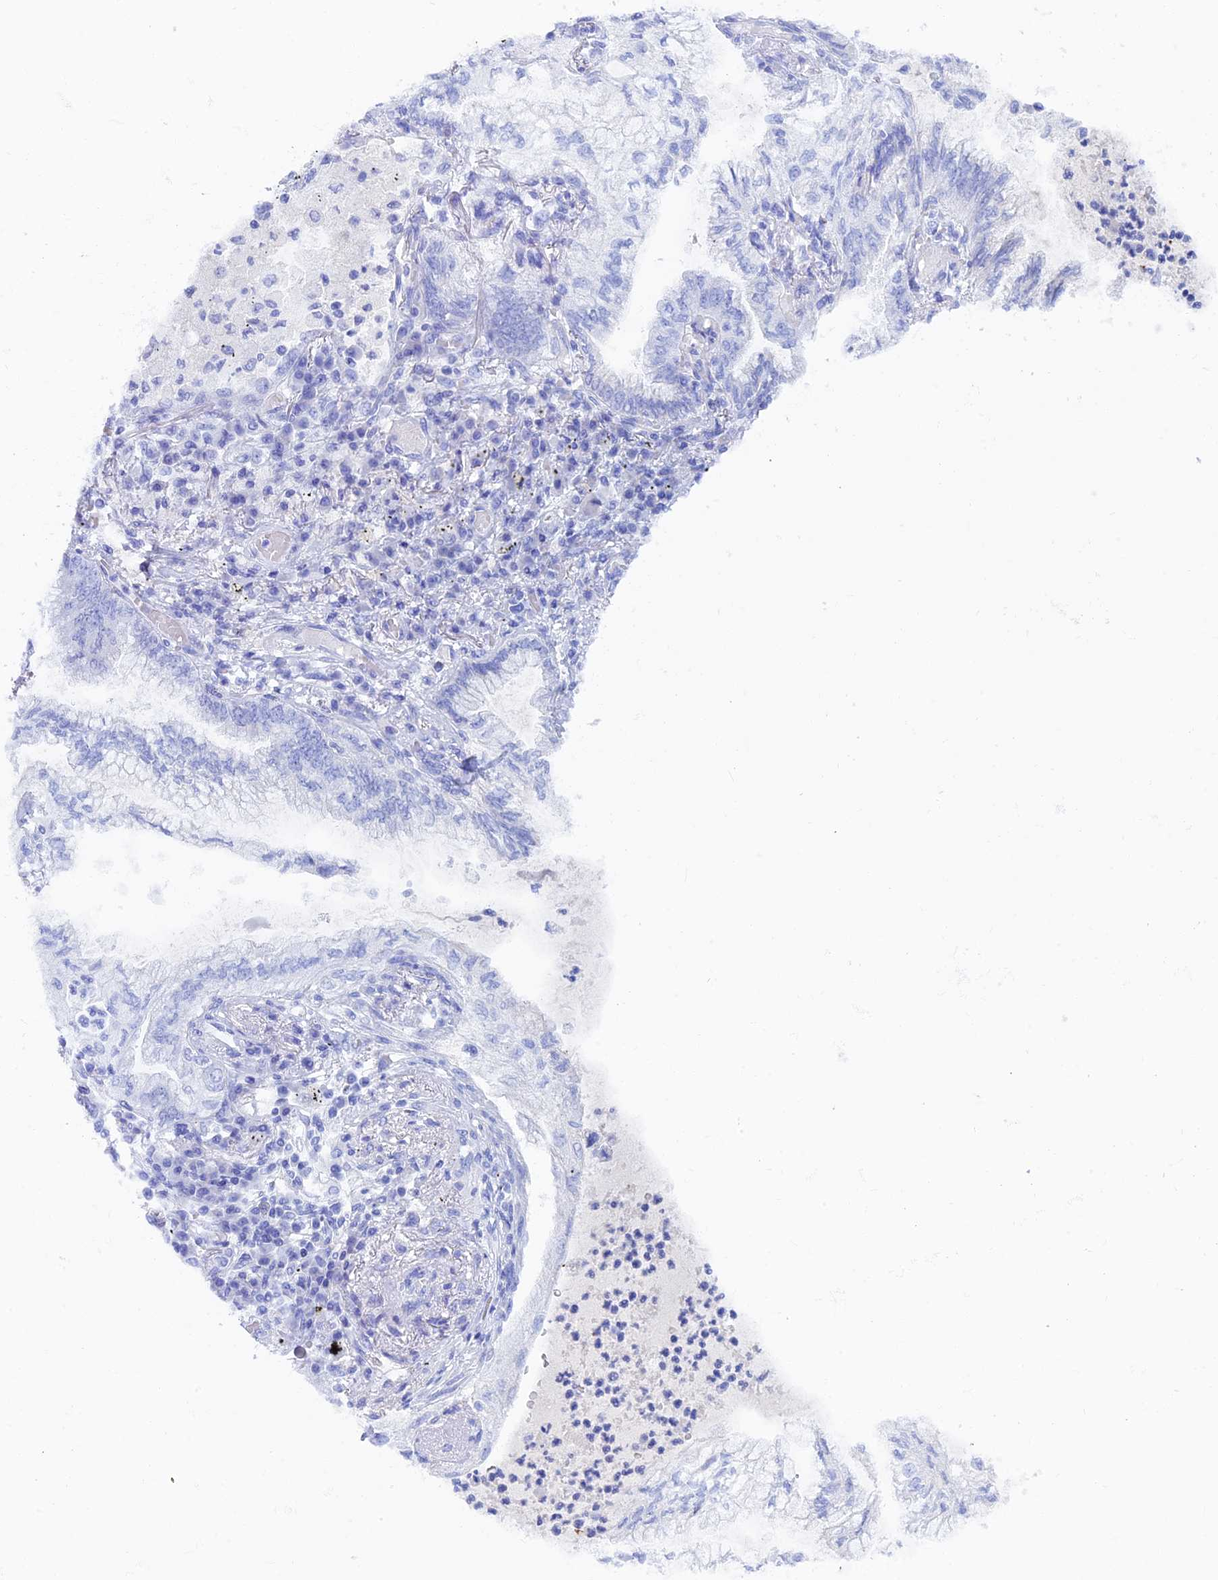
{"staining": {"intensity": "negative", "quantity": "none", "location": "none"}, "tissue": "lung cancer", "cell_type": "Tumor cells", "image_type": "cancer", "snomed": [{"axis": "morphology", "description": "Adenocarcinoma, NOS"}, {"axis": "topography", "description": "Lung"}], "caption": "Tumor cells show no significant protein positivity in lung cancer (adenocarcinoma).", "gene": "SLC15A5", "patient": {"sex": "female", "age": 70}}